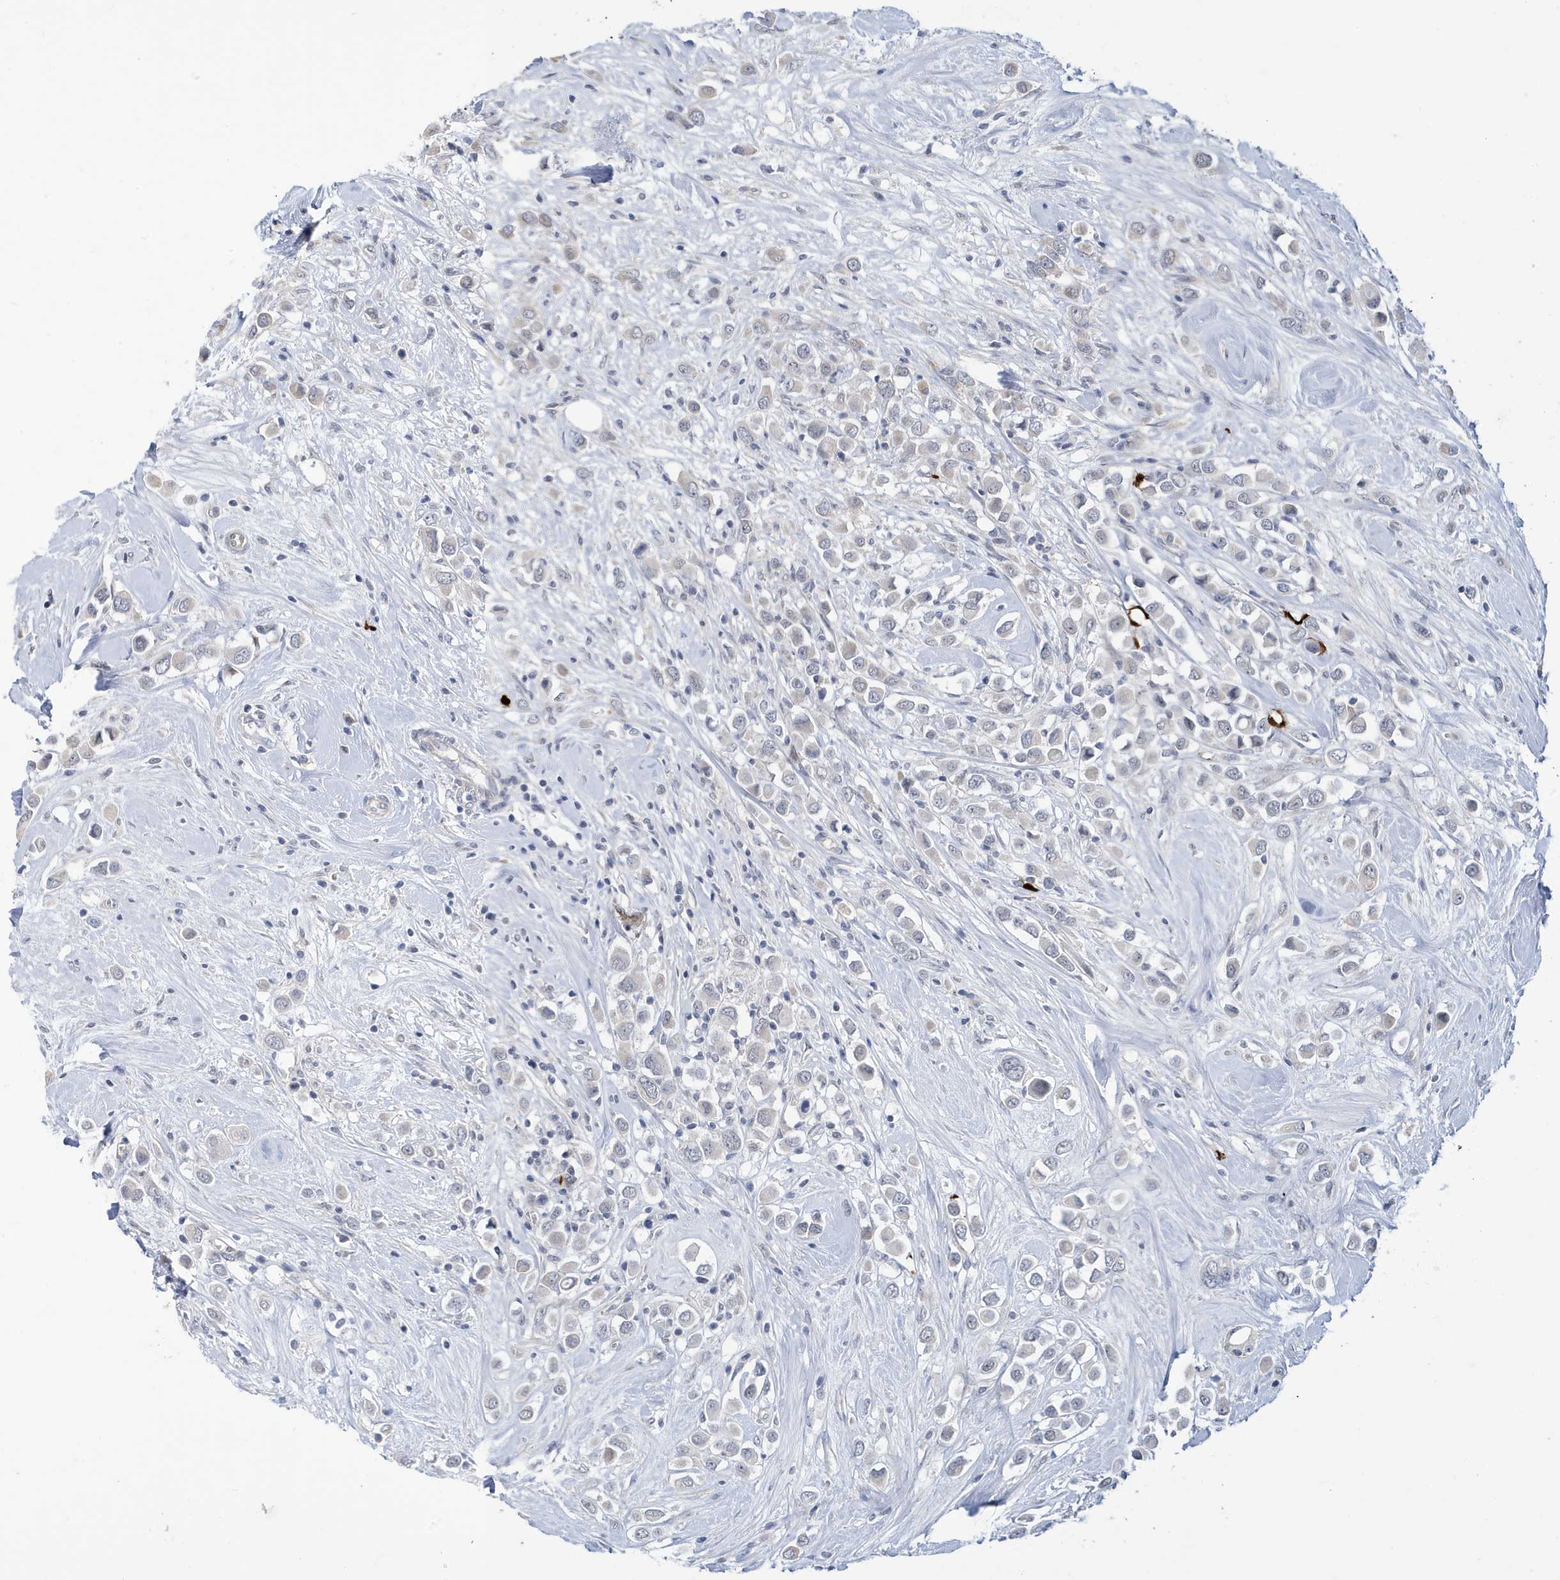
{"staining": {"intensity": "weak", "quantity": "<25%", "location": "nuclear"}, "tissue": "breast cancer", "cell_type": "Tumor cells", "image_type": "cancer", "snomed": [{"axis": "morphology", "description": "Duct carcinoma"}, {"axis": "topography", "description": "Breast"}], "caption": "An immunohistochemistry (IHC) photomicrograph of breast cancer is shown. There is no staining in tumor cells of breast cancer.", "gene": "ZNF654", "patient": {"sex": "female", "age": 61}}